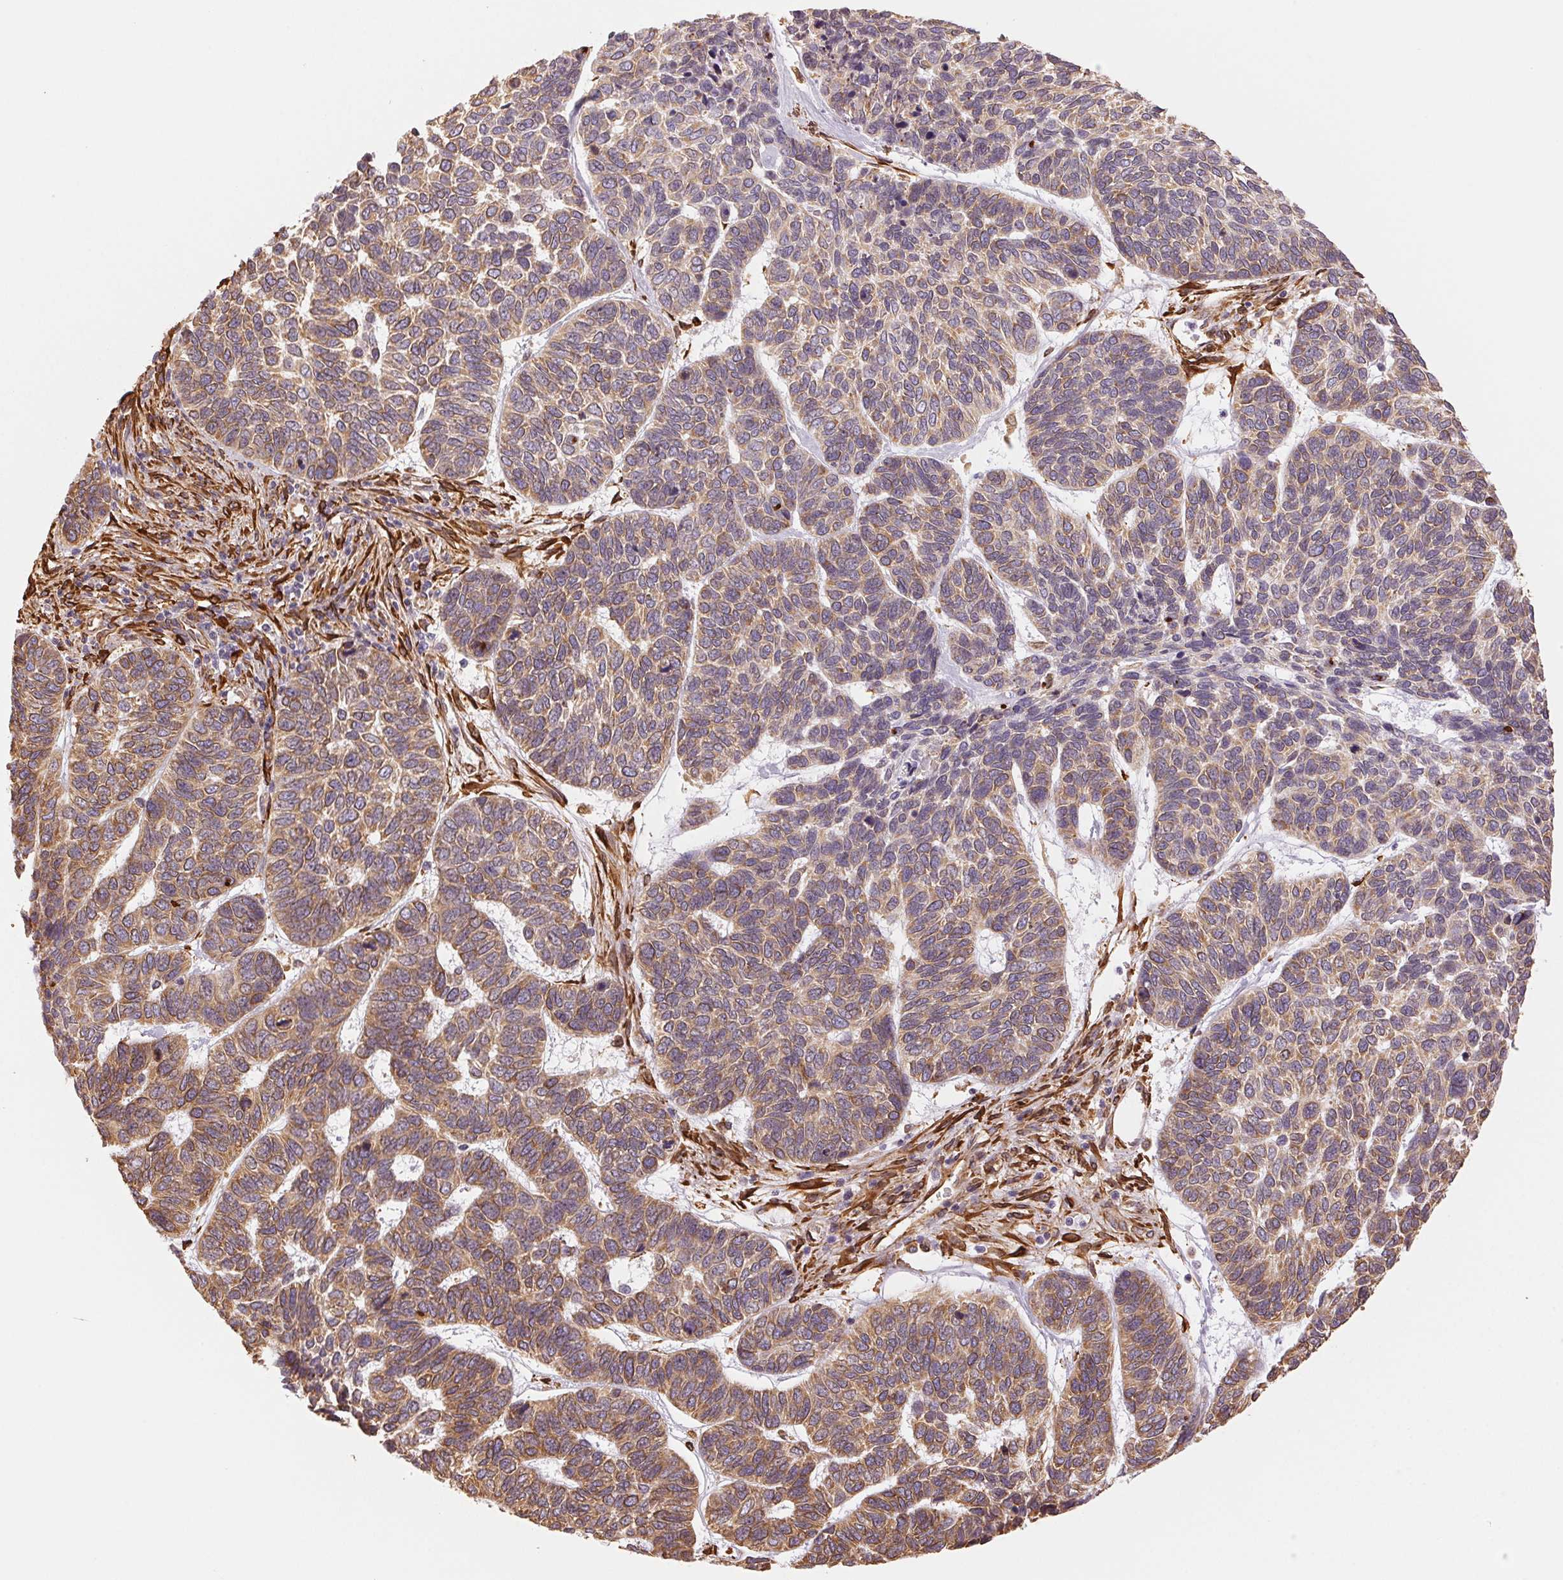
{"staining": {"intensity": "weak", "quantity": "25%-75%", "location": "cytoplasmic/membranous"}, "tissue": "skin cancer", "cell_type": "Tumor cells", "image_type": "cancer", "snomed": [{"axis": "morphology", "description": "Basal cell carcinoma"}, {"axis": "topography", "description": "Skin"}], "caption": "Immunohistochemical staining of skin cancer (basal cell carcinoma) reveals weak cytoplasmic/membranous protein expression in approximately 25%-75% of tumor cells. (Stains: DAB in brown, nuclei in blue, Microscopy: brightfield microscopy at high magnification).", "gene": "RCN3", "patient": {"sex": "female", "age": 65}}